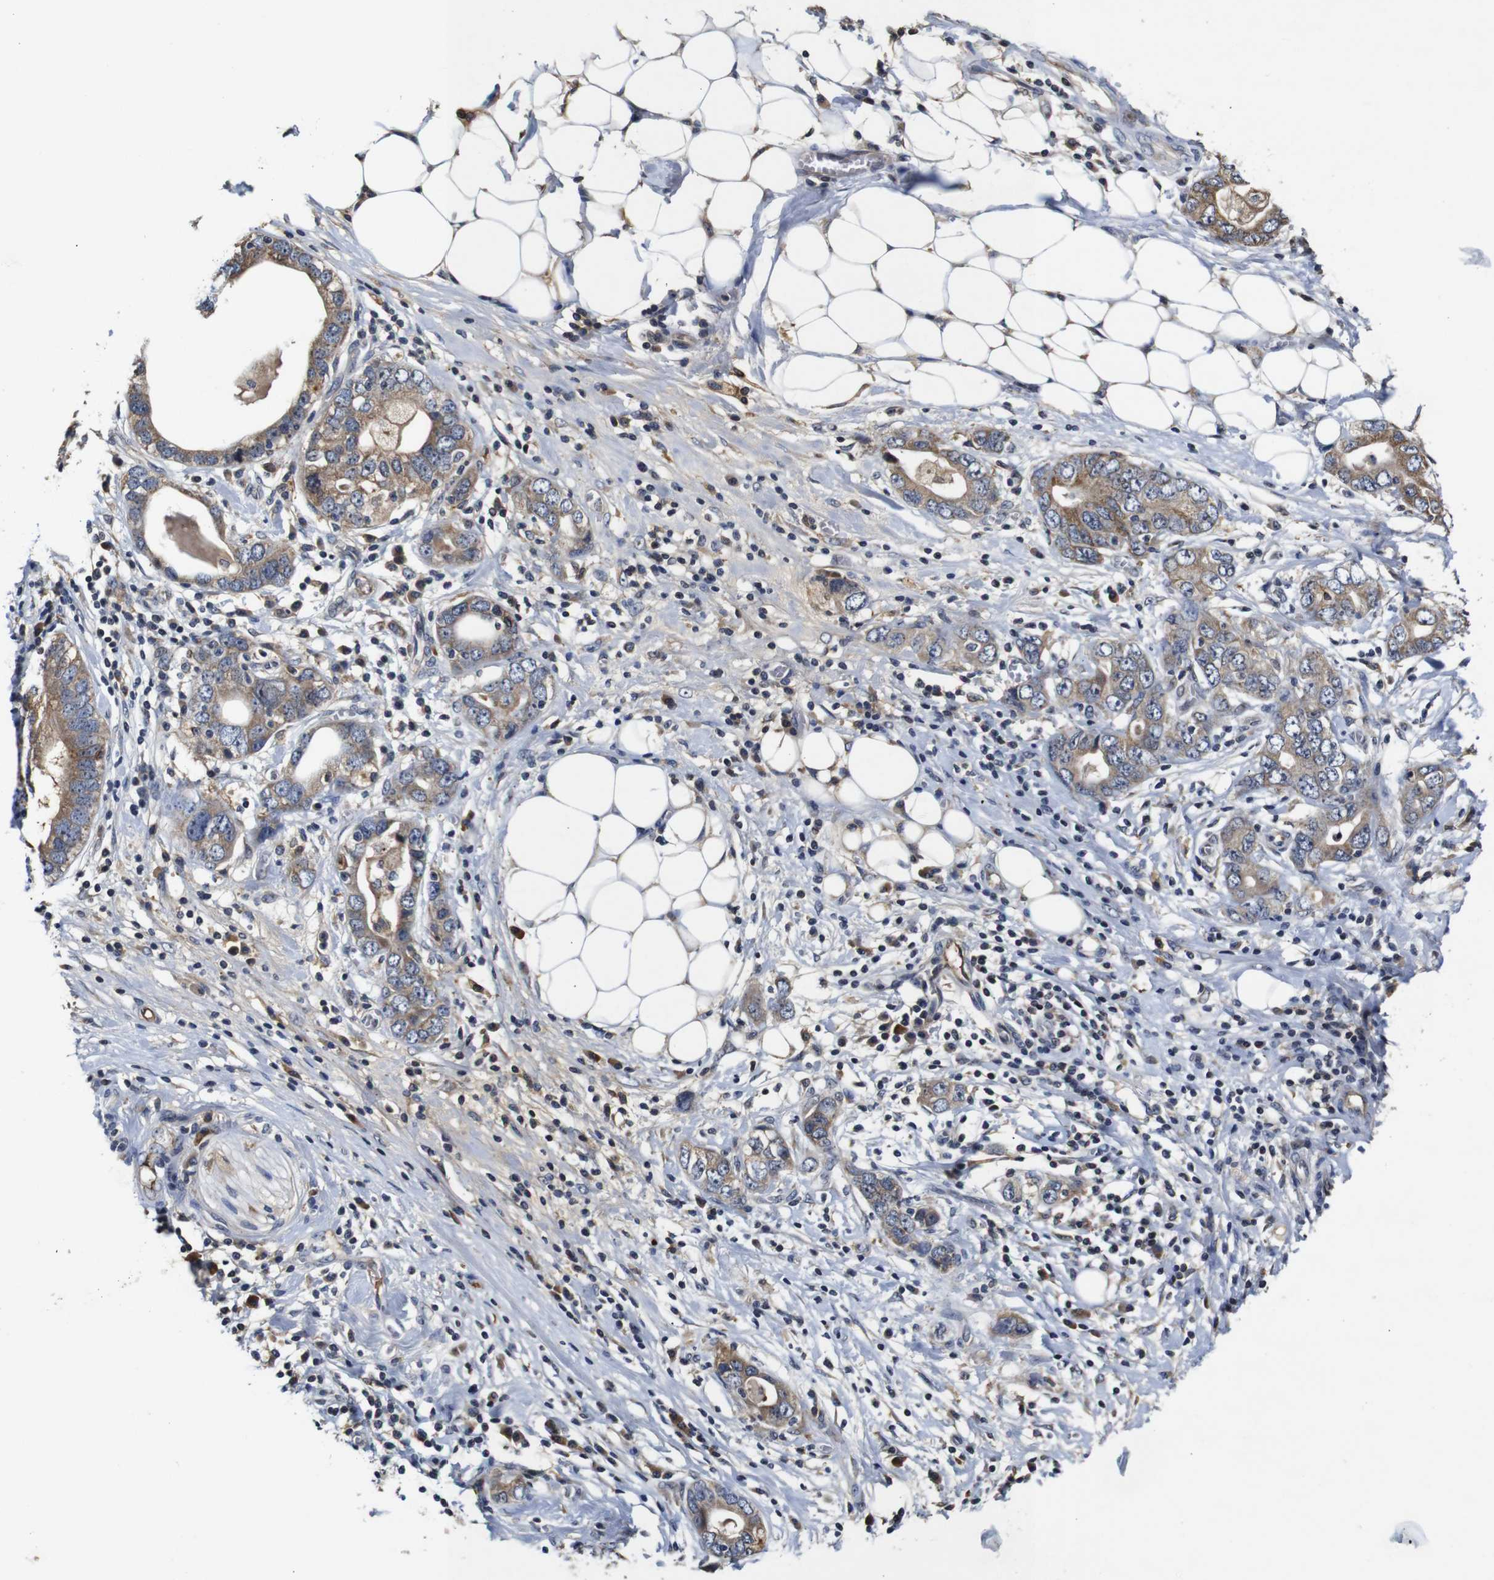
{"staining": {"intensity": "moderate", "quantity": ">75%", "location": "cytoplasmic/membranous"}, "tissue": "stomach cancer", "cell_type": "Tumor cells", "image_type": "cancer", "snomed": [{"axis": "morphology", "description": "Adenocarcinoma, NOS"}, {"axis": "topography", "description": "Stomach, lower"}], "caption": "Stomach cancer (adenocarcinoma) was stained to show a protein in brown. There is medium levels of moderate cytoplasmic/membranous positivity in approximately >75% of tumor cells.", "gene": "MYC", "patient": {"sex": "female", "age": 93}}